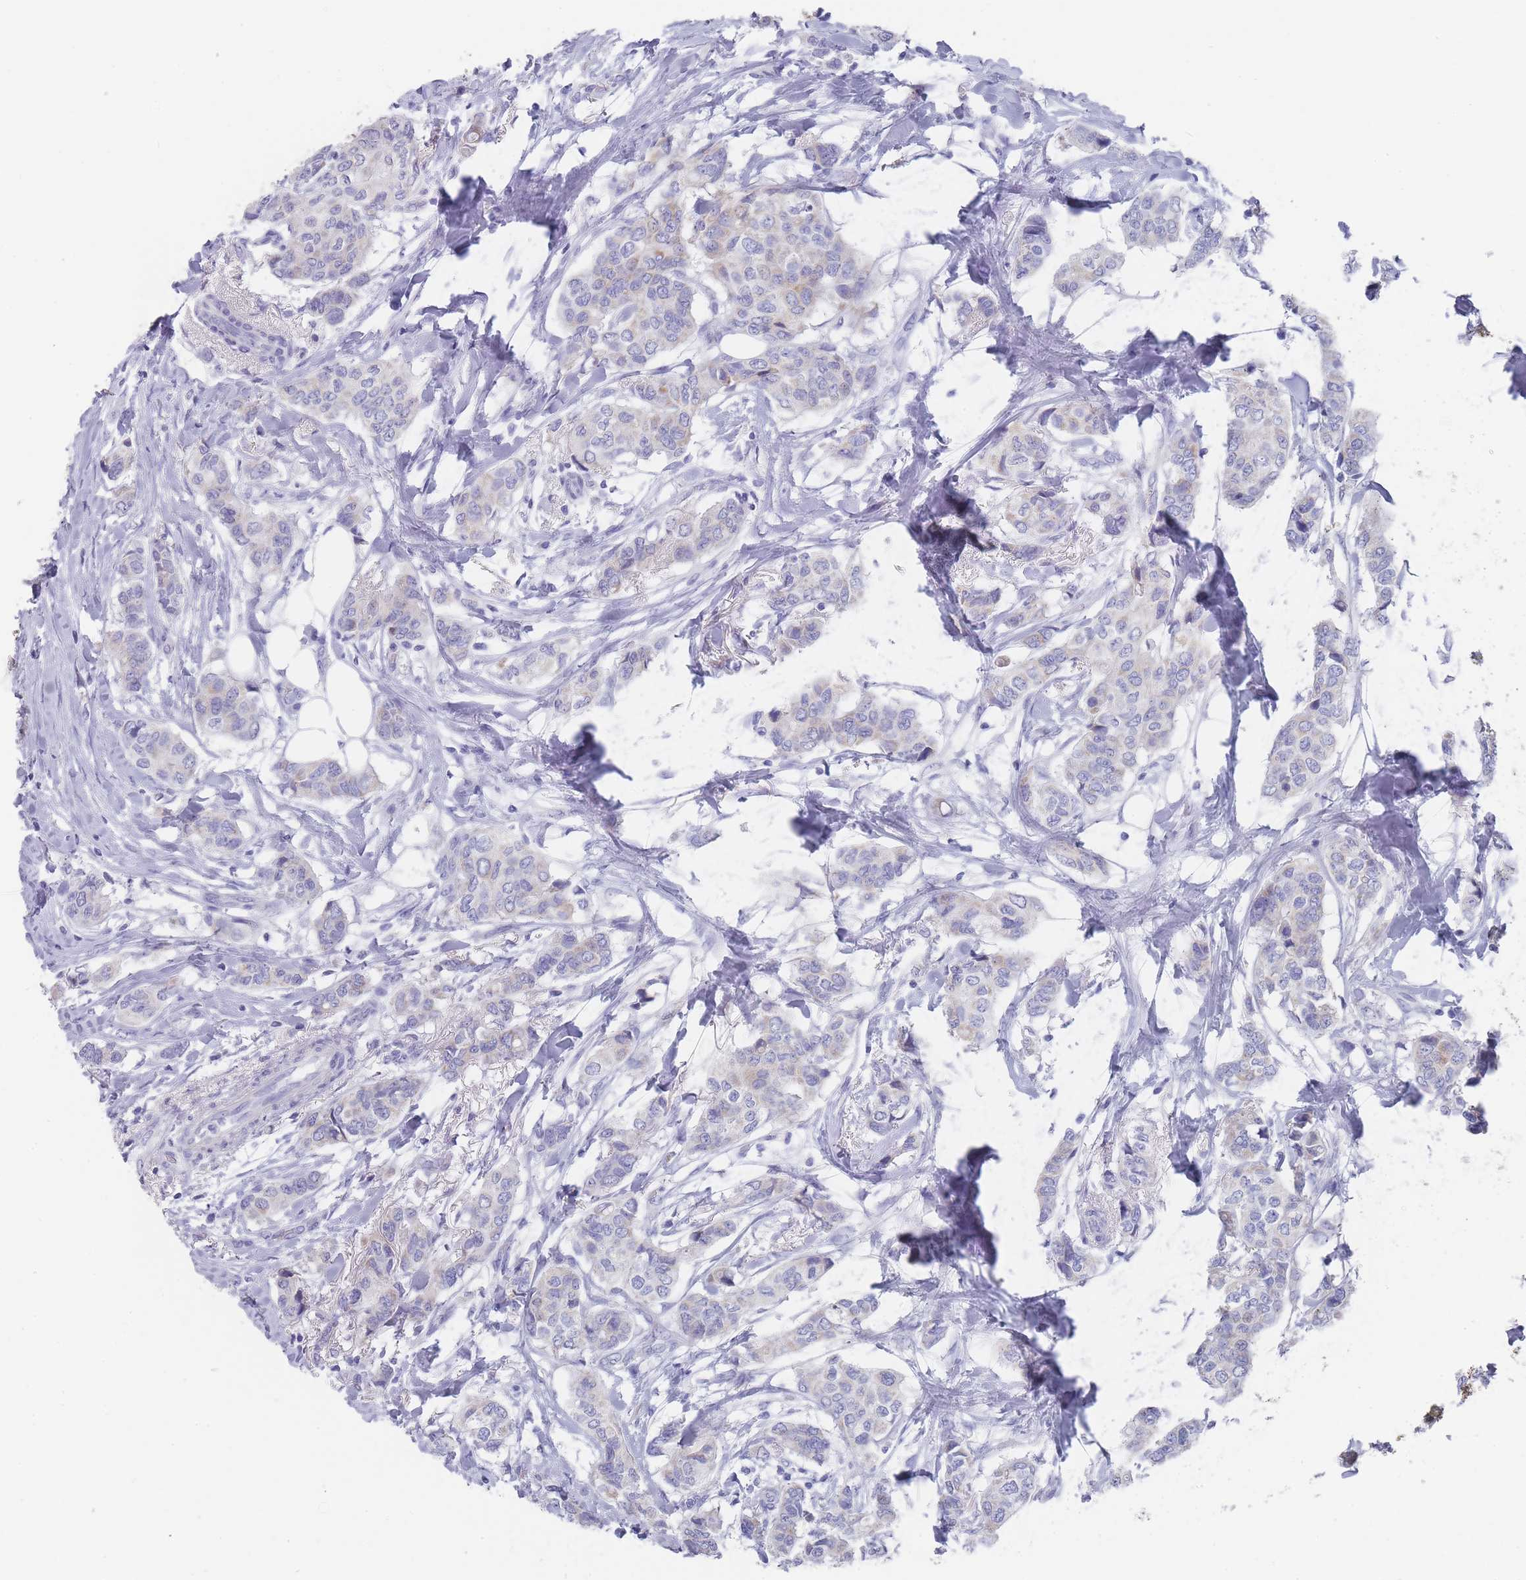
{"staining": {"intensity": "negative", "quantity": "none", "location": "none"}, "tissue": "breast cancer", "cell_type": "Tumor cells", "image_type": "cancer", "snomed": [{"axis": "morphology", "description": "Lobular carcinoma"}, {"axis": "topography", "description": "Breast"}], "caption": "Immunohistochemical staining of breast lobular carcinoma displays no significant expression in tumor cells.", "gene": "SCCPDH", "patient": {"sex": "female", "age": 51}}